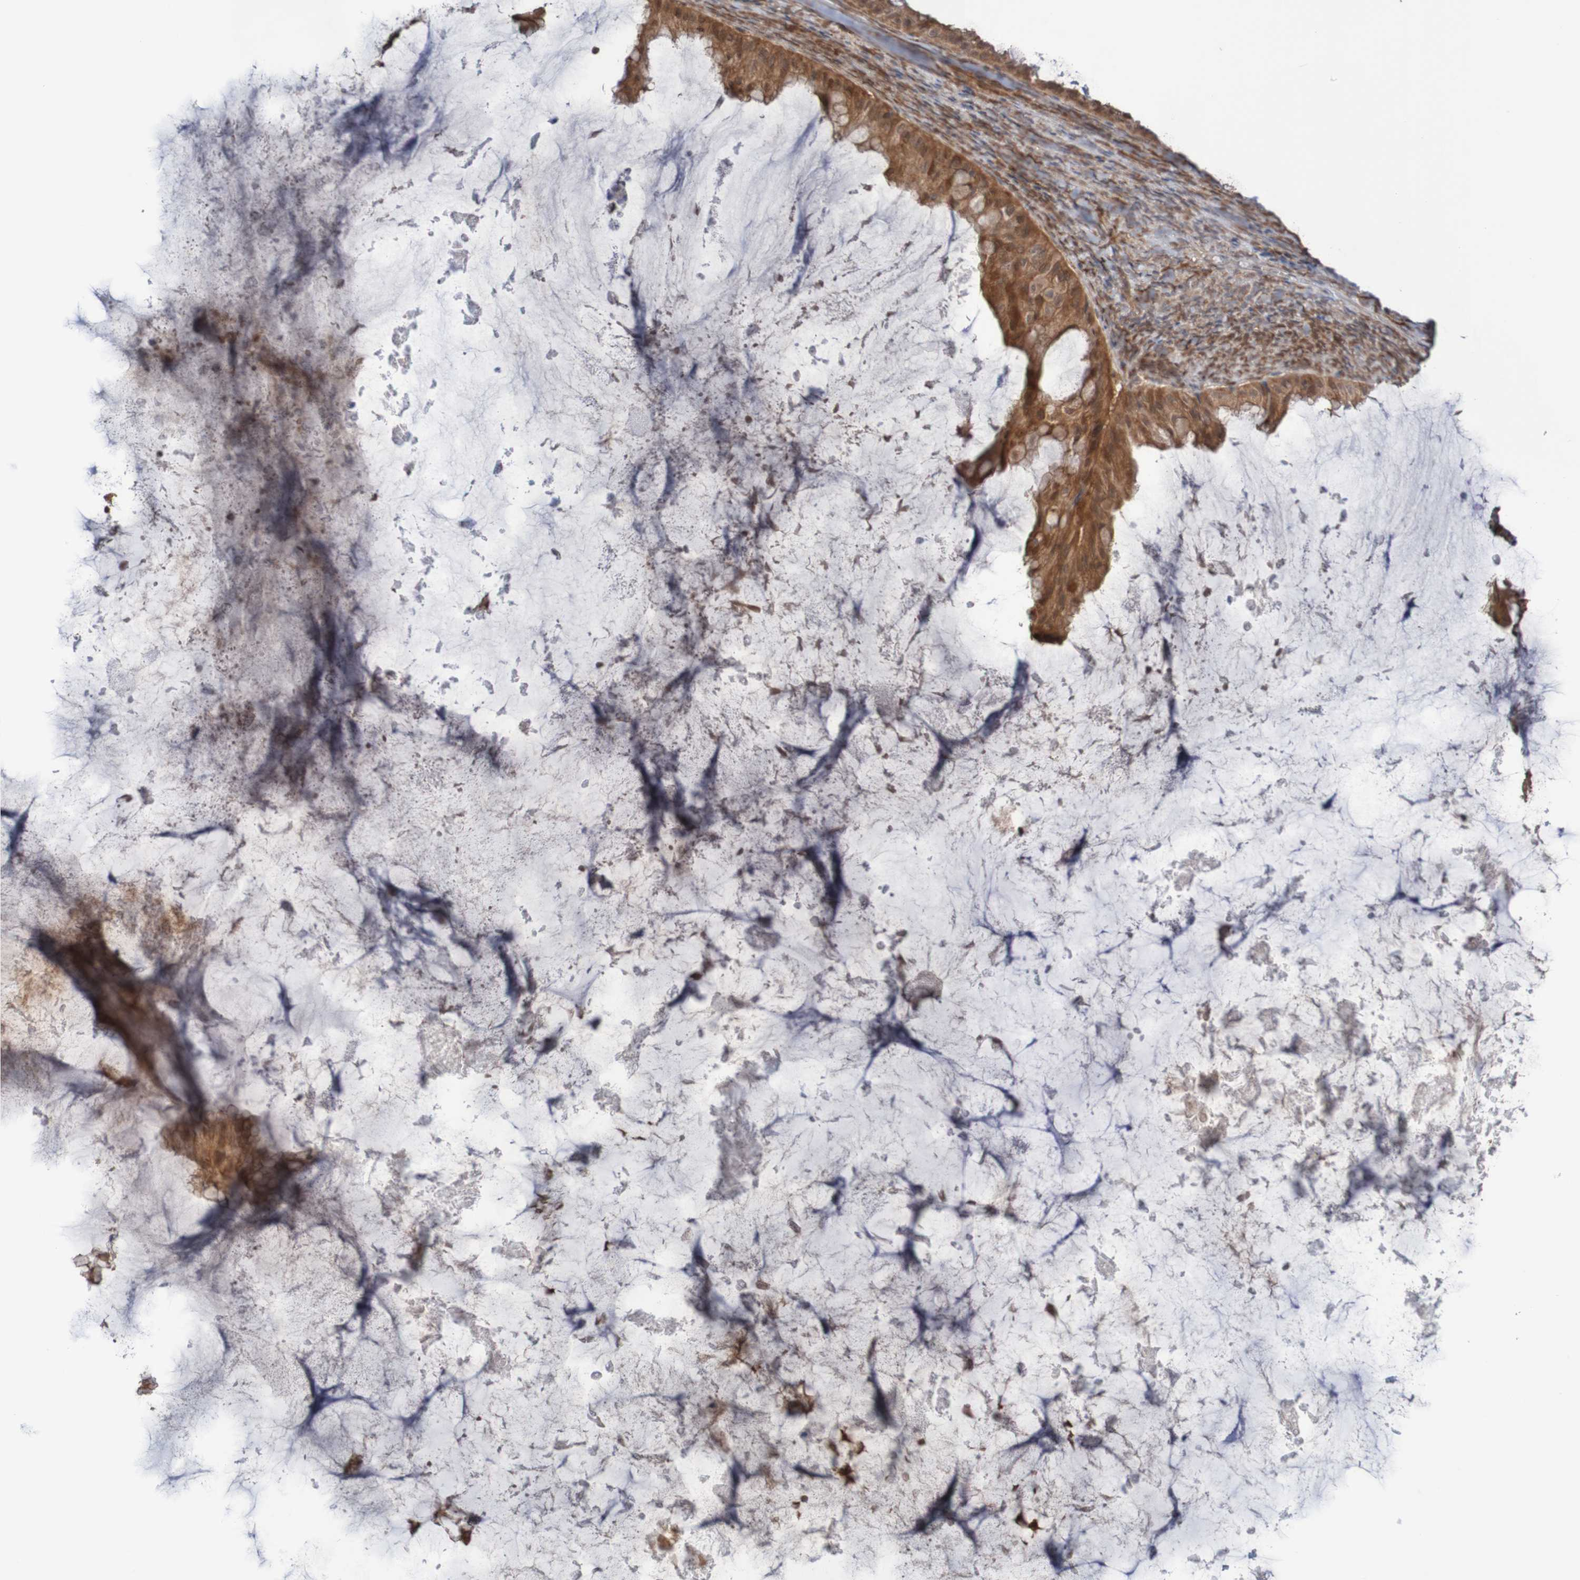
{"staining": {"intensity": "moderate", "quantity": ">75%", "location": "cytoplasmic/membranous,nuclear"}, "tissue": "ovarian cancer", "cell_type": "Tumor cells", "image_type": "cancer", "snomed": [{"axis": "morphology", "description": "Cystadenocarcinoma, mucinous, NOS"}, {"axis": "topography", "description": "Ovary"}], "caption": "Immunohistochemical staining of mucinous cystadenocarcinoma (ovarian) displays moderate cytoplasmic/membranous and nuclear protein positivity in approximately >75% of tumor cells.", "gene": "PHPT1", "patient": {"sex": "female", "age": 61}}